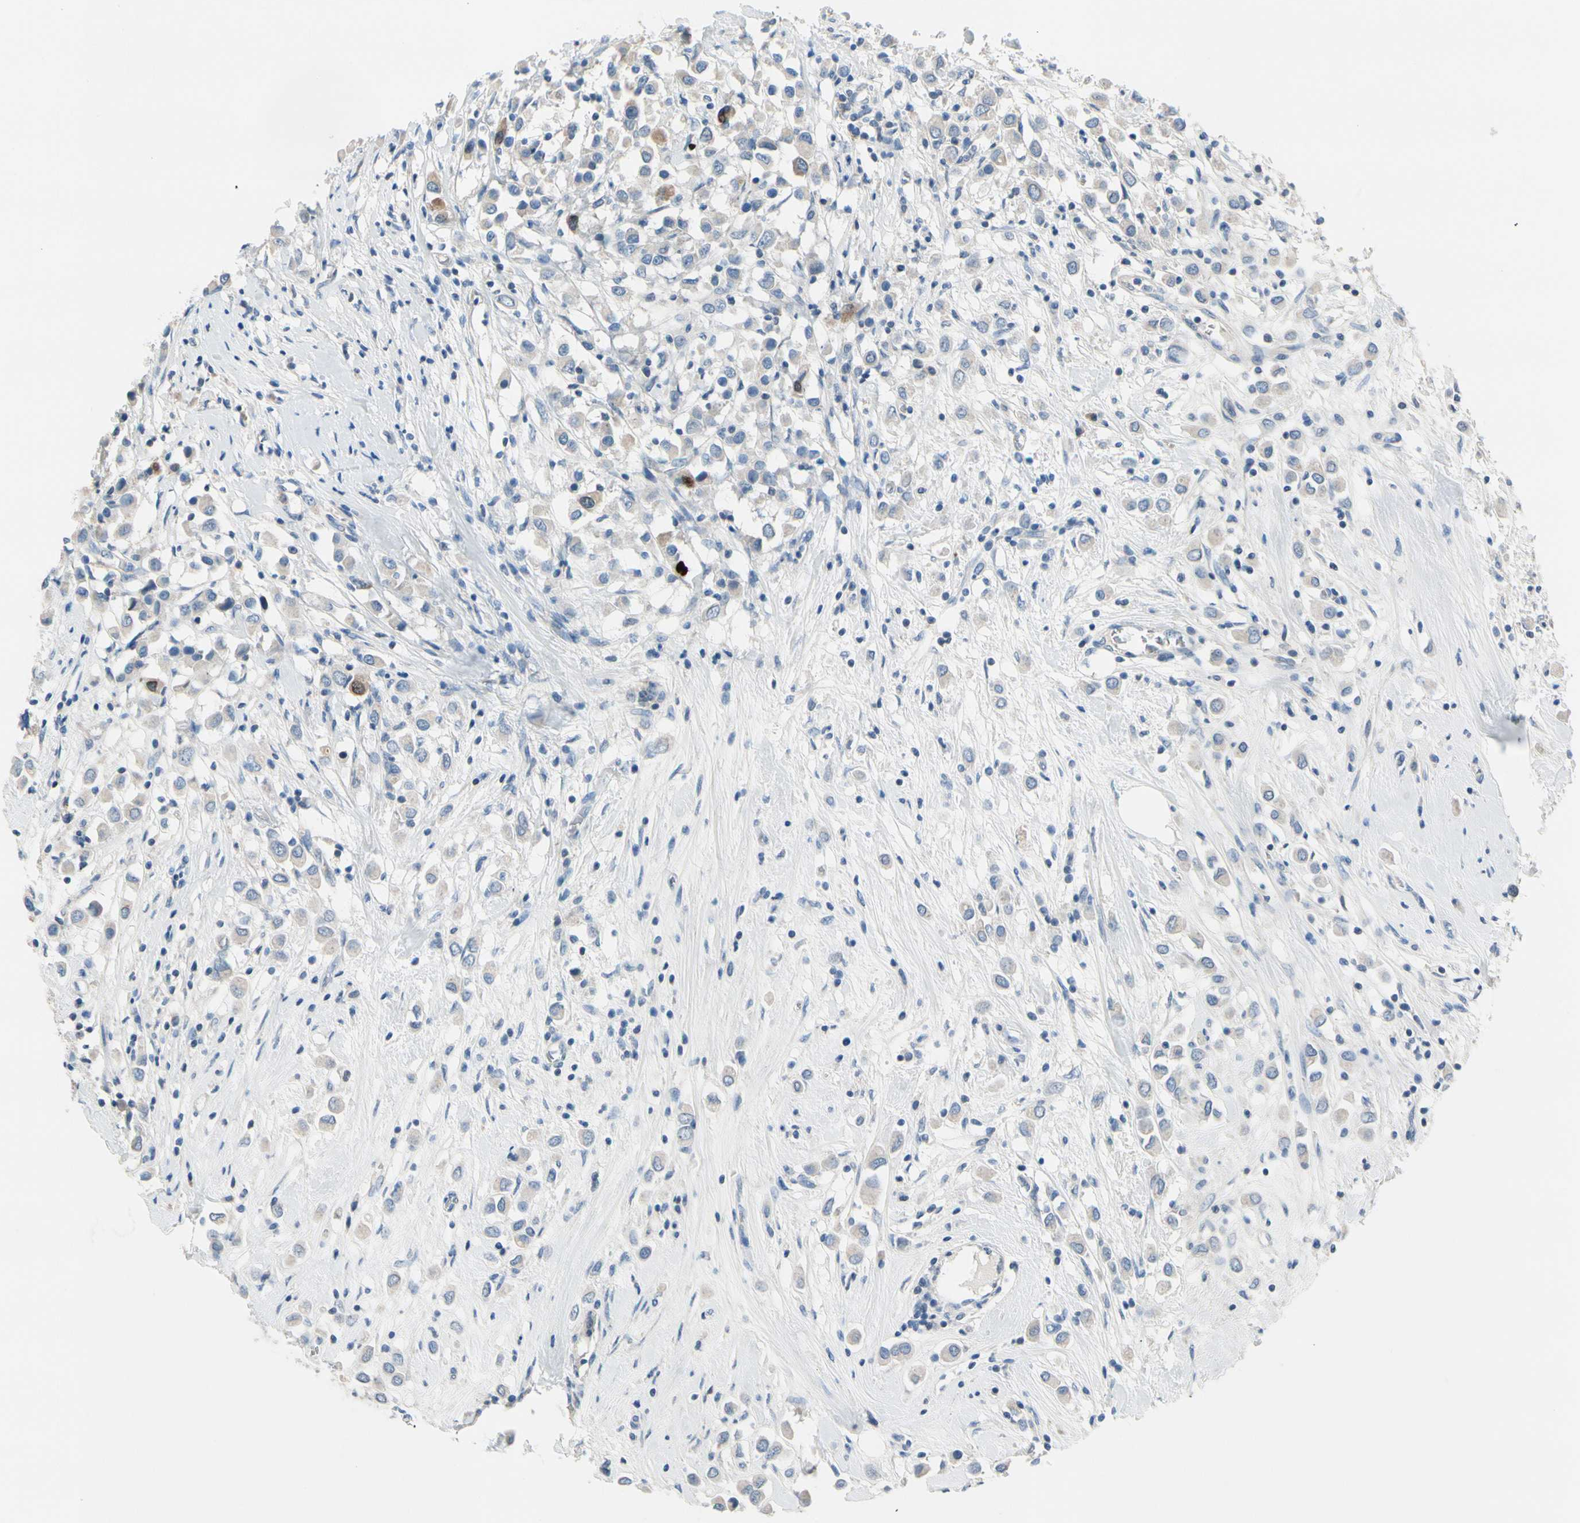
{"staining": {"intensity": "moderate", "quantity": "<25%", "location": "cytoplasmic/membranous"}, "tissue": "breast cancer", "cell_type": "Tumor cells", "image_type": "cancer", "snomed": [{"axis": "morphology", "description": "Duct carcinoma"}, {"axis": "topography", "description": "Breast"}], "caption": "Human breast cancer stained with a brown dye reveals moderate cytoplasmic/membranous positive positivity in about <25% of tumor cells.", "gene": "CKAP2", "patient": {"sex": "female", "age": 61}}